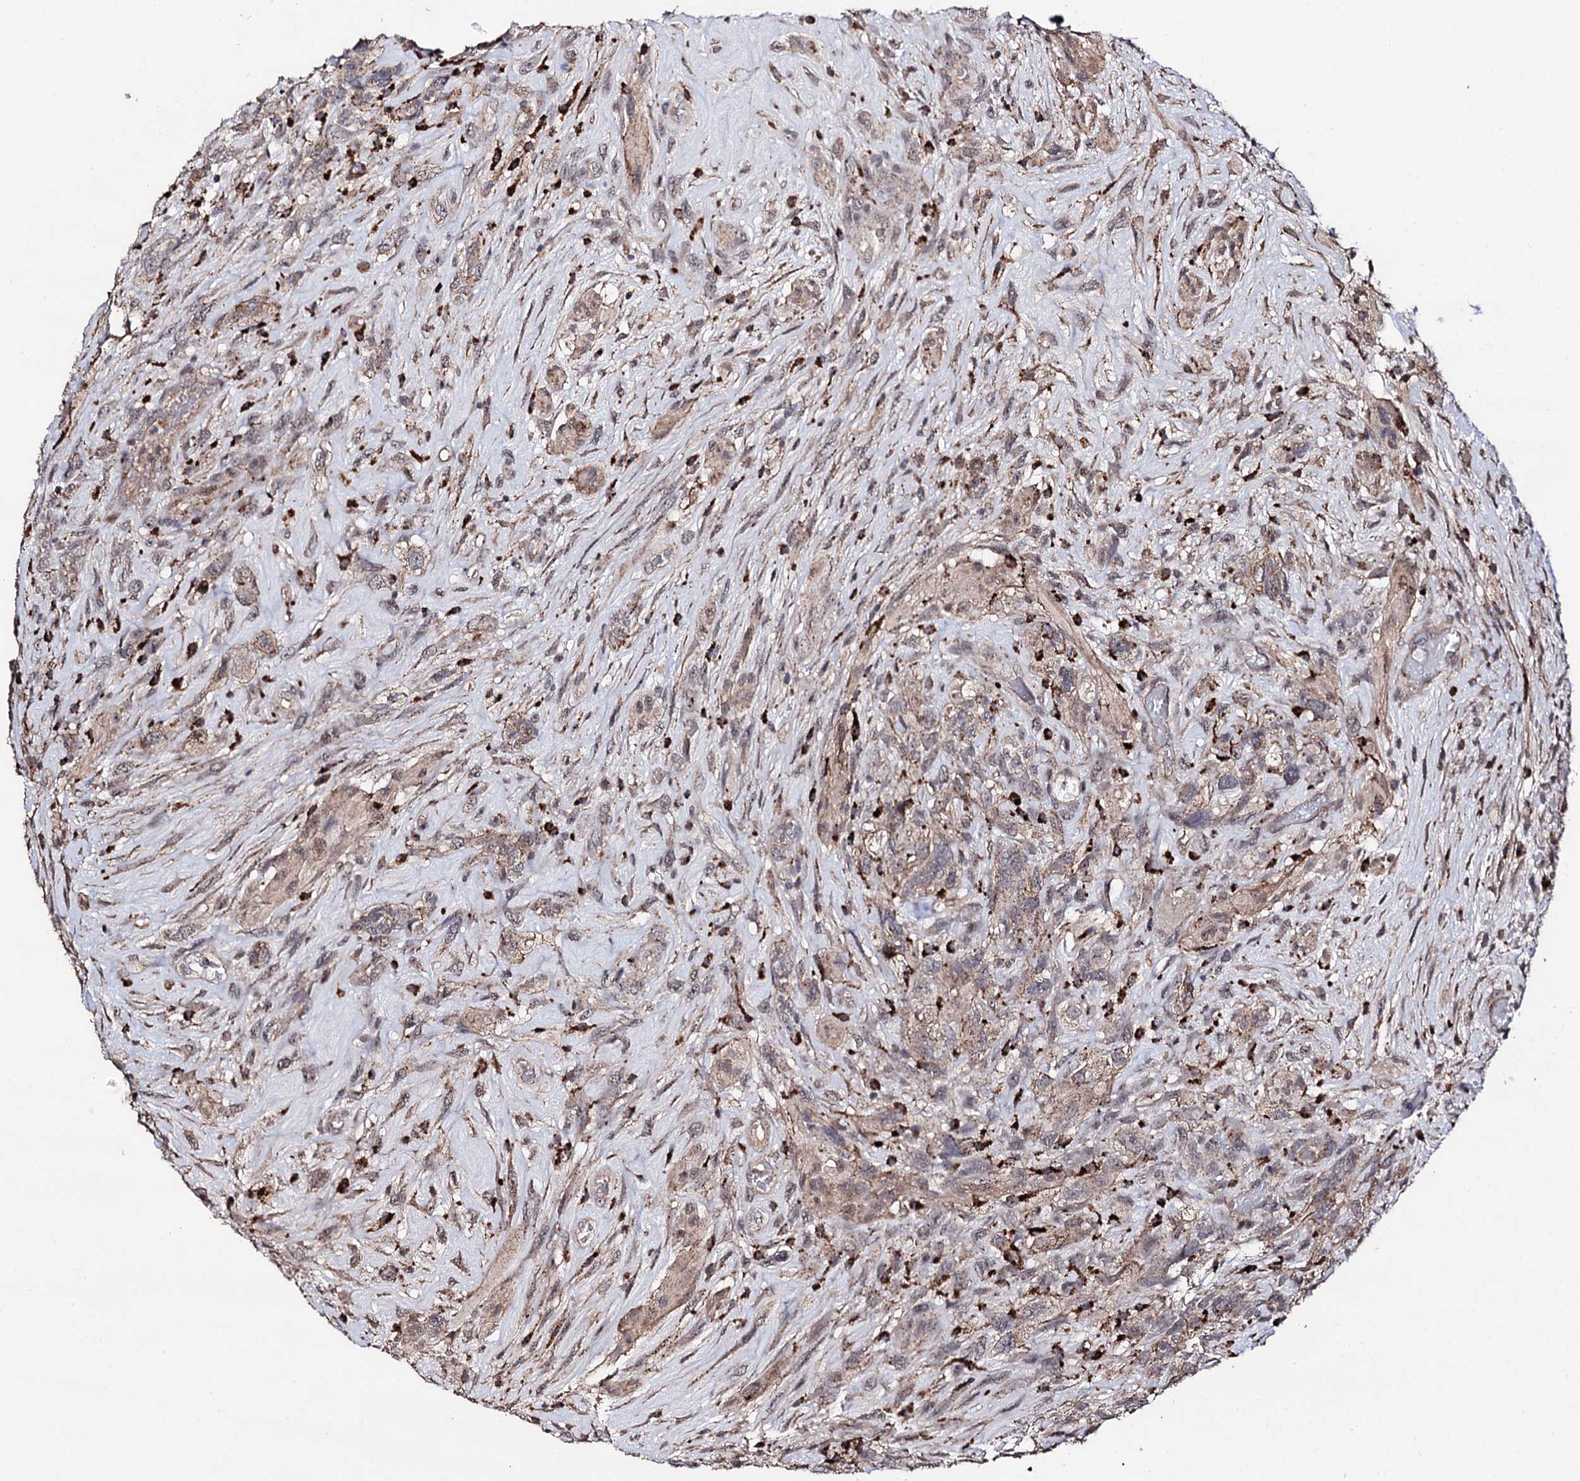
{"staining": {"intensity": "moderate", "quantity": ">75%", "location": "cytoplasmic/membranous"}, "tissue": "glioma", "cell_type": "Tumor cells", "image_type": "cancer", "snomed": [{"axis": "morphology", "description": "Glioma, malignant, High grade"}, {"axis": "topography", "description": "Brain"}], "caption": "A brown stain highlights moderate cytoplasmic/membranous staining of a protein in human glioma tumor cells. (DAB IHC with brightfield microscopy, high magnification).", "gene": "MICAL2", "patient": {"sex": "male", "age": 61}}